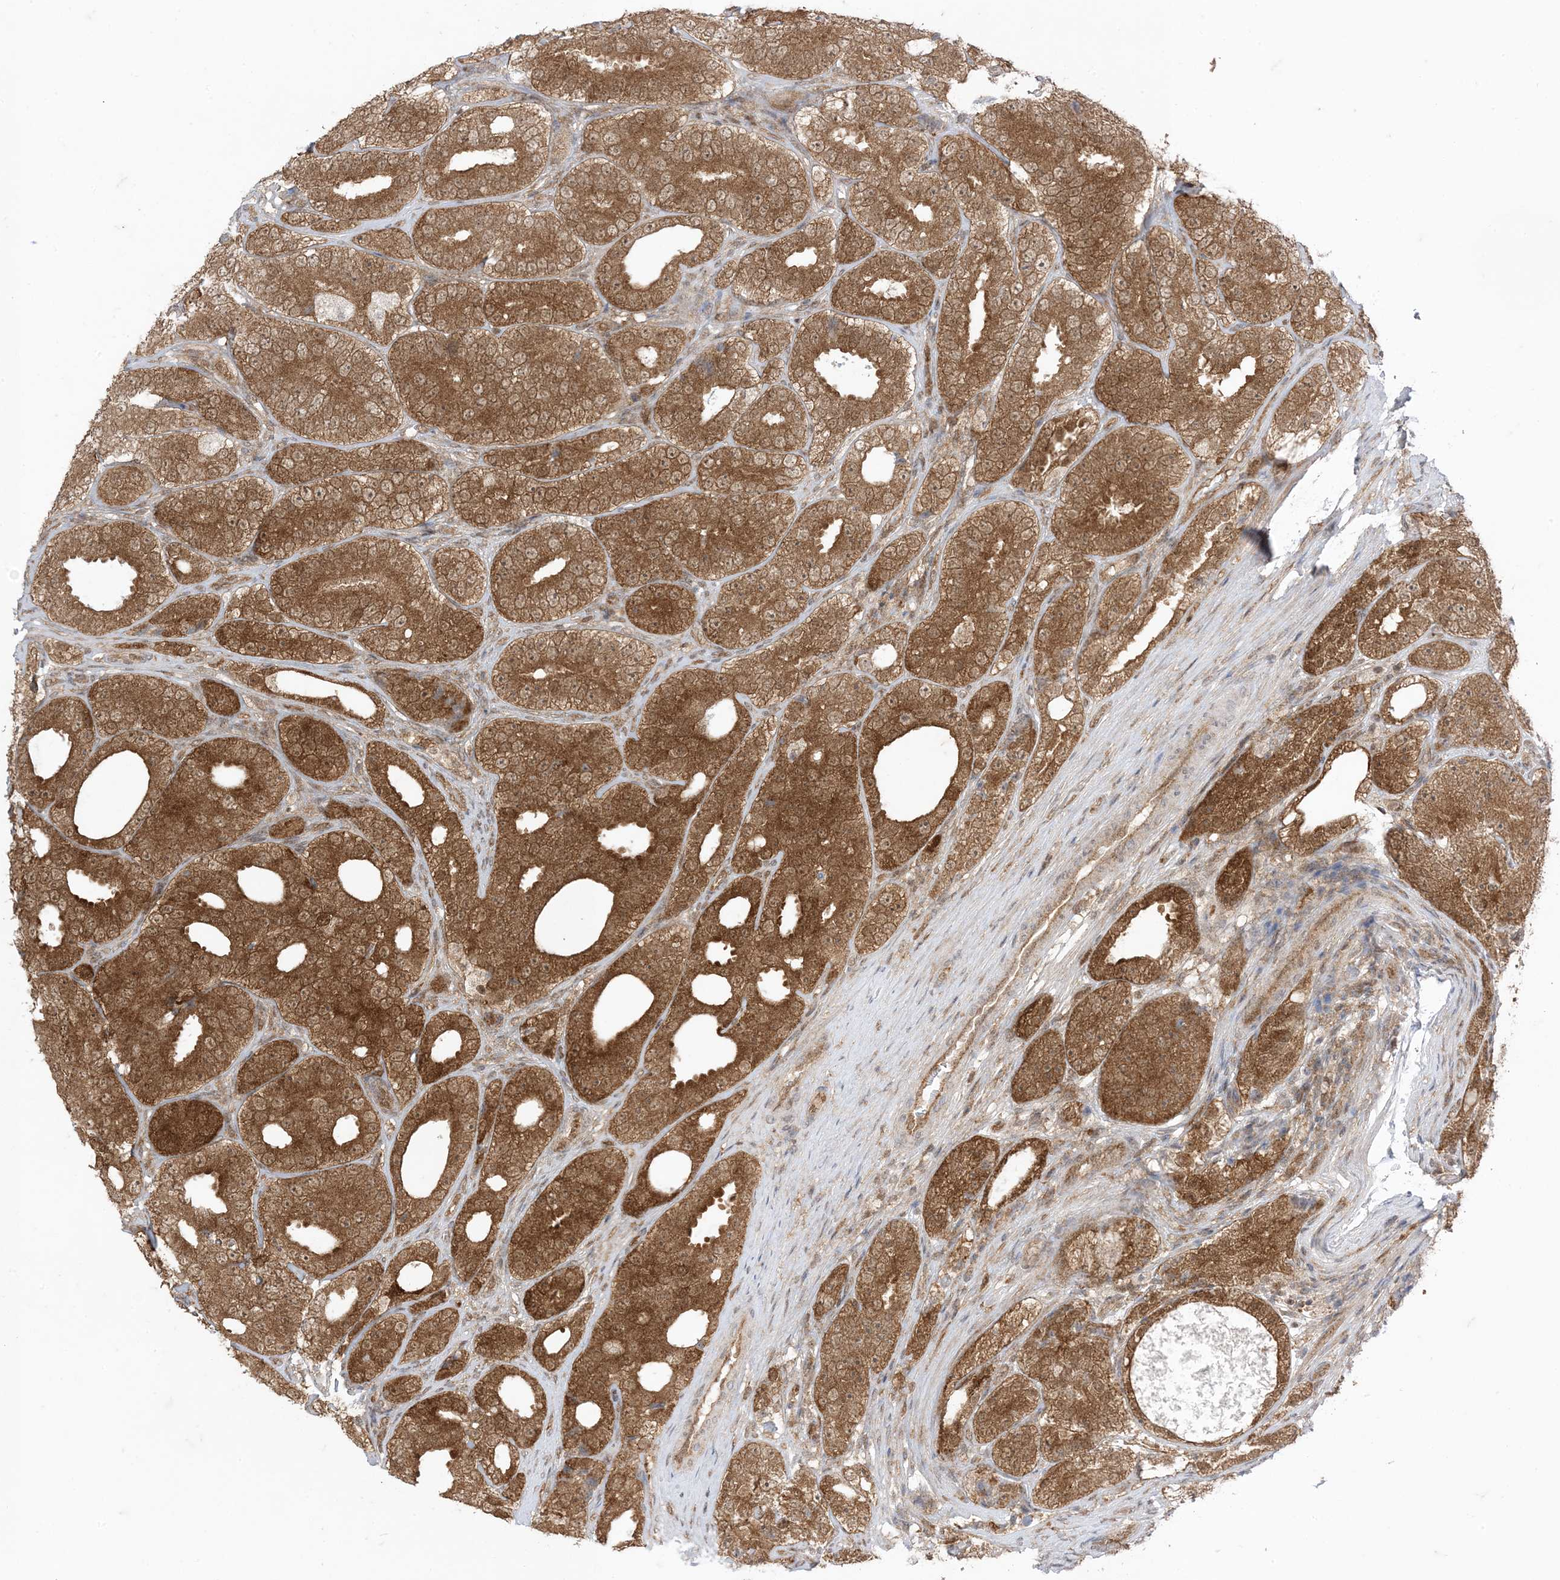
{"staining": {"intensity": "strong", "quantity": ">75%", "location": "cytoplasmic/membranous"}, "tissue": "prostate cancer", "cell_type": "Tumor cells", "image_type": "cancer", "snomed": [{"axis": "morphology", "description": "Adenocarcinoma, High grade"}, {"axis": "topography", "description": "Prostate"}], "caption": "The histopathology image displays staining of prostate cancer, revealing strong cytoplasmic/membranous protein positivity (brown color) within tumor cells. (DAB (3,3'-diaminobenzidine) IHC, brown staining for protein, blue staining for nuclei).", "gene": "PTPA", "patient": {"sex": "male", "age": 56}}